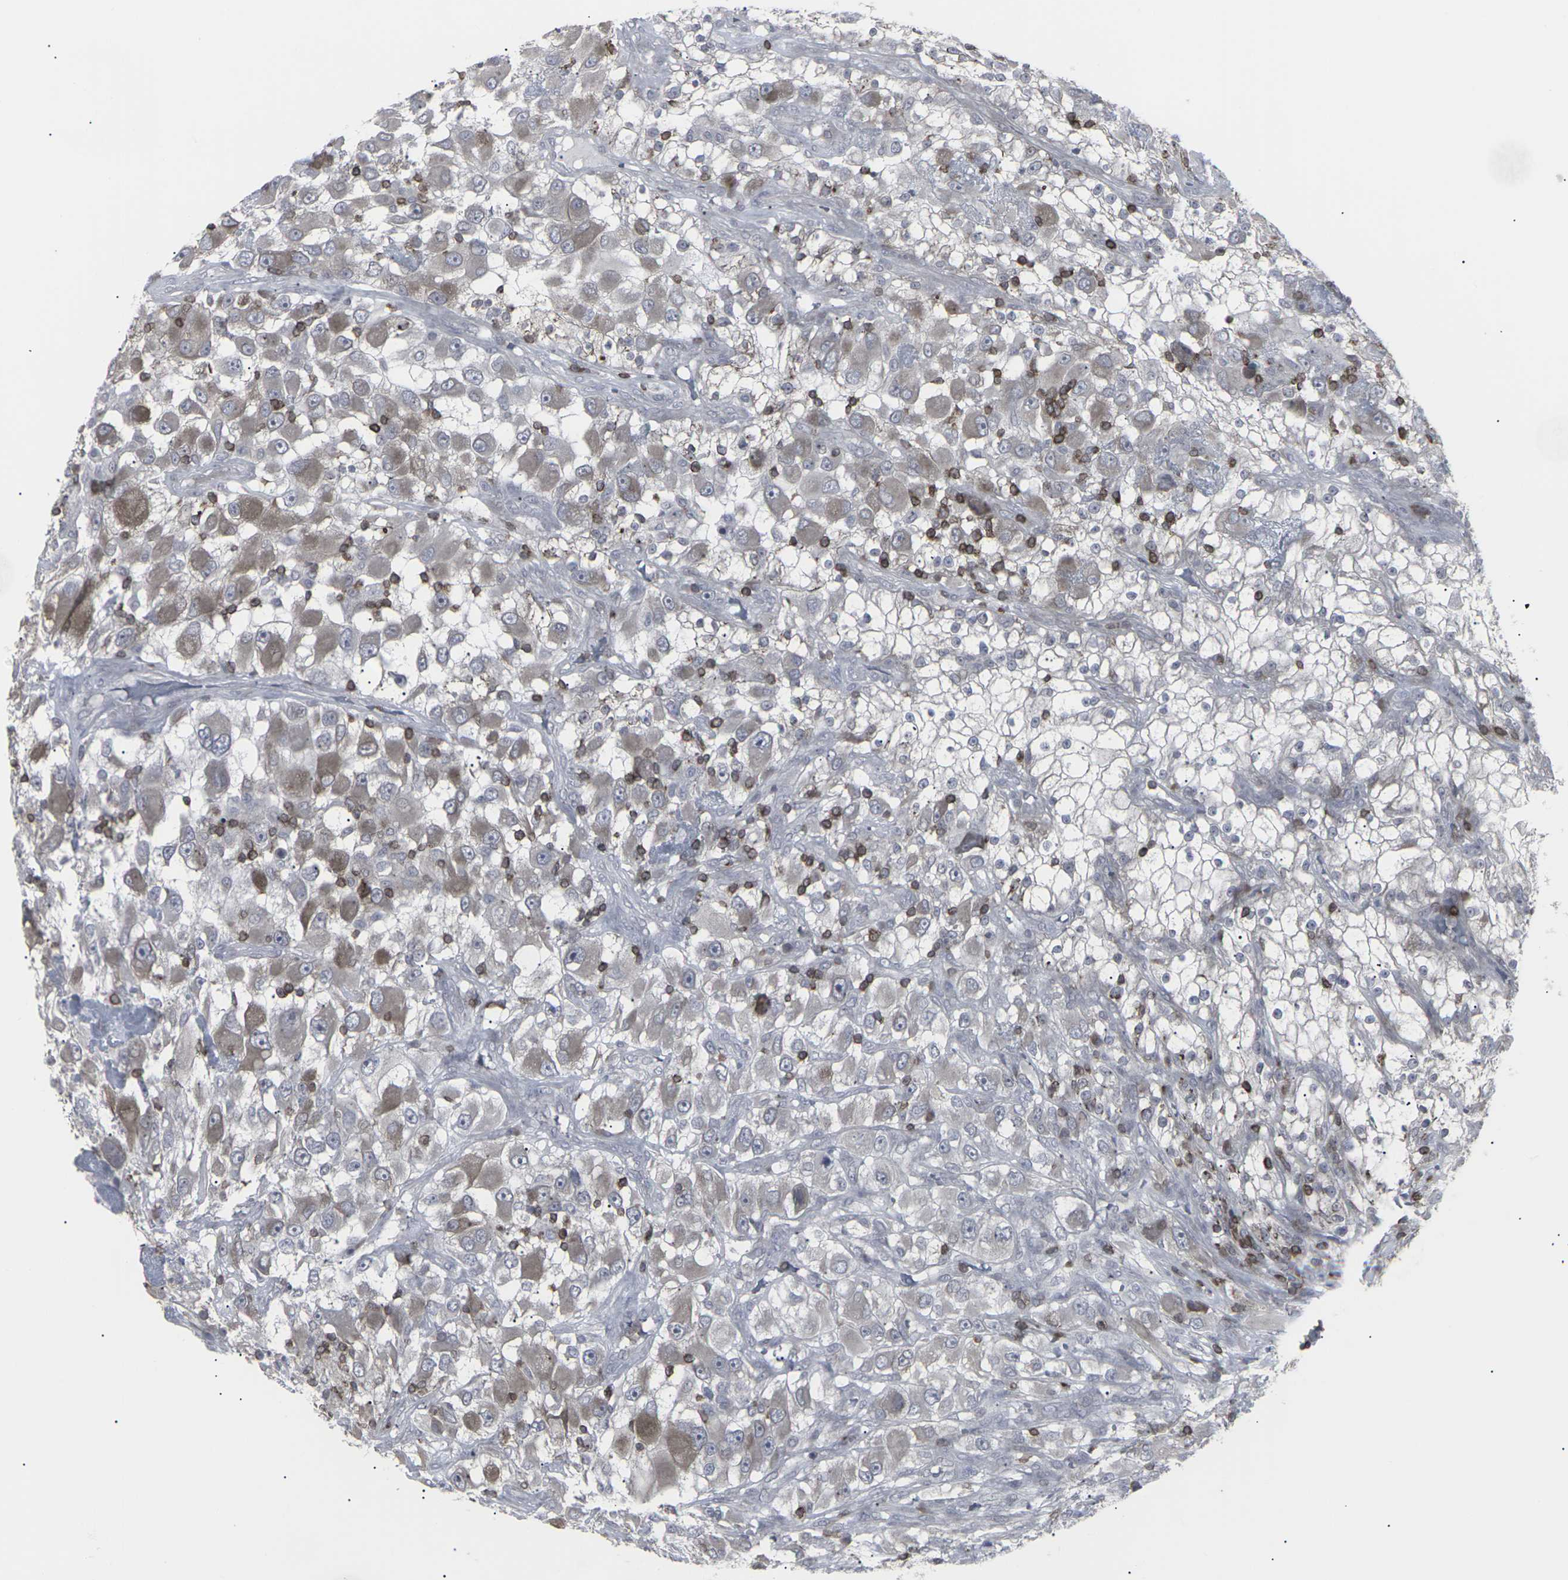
{"staining": {"intensity": "weak", "quantity": "25%-75%", "location": "cytoplasmic/membranous"}, "tissue": "renal cancer", "cell_type": "Tumor cells", "image_type": "cancer", "snomed": [{"axis": "morphology", "description": "Adenocarcinoma, NOS"}, {"axis": "topography", "description": "Kidney"}], "caption": "Protein staining exhibits weak cytoplasmic/membranous expression in about 25%-75% of tumor cells in renal cancer.", "gene": "APOBEC2", "patient": {"sex": "female", "age": 52}}